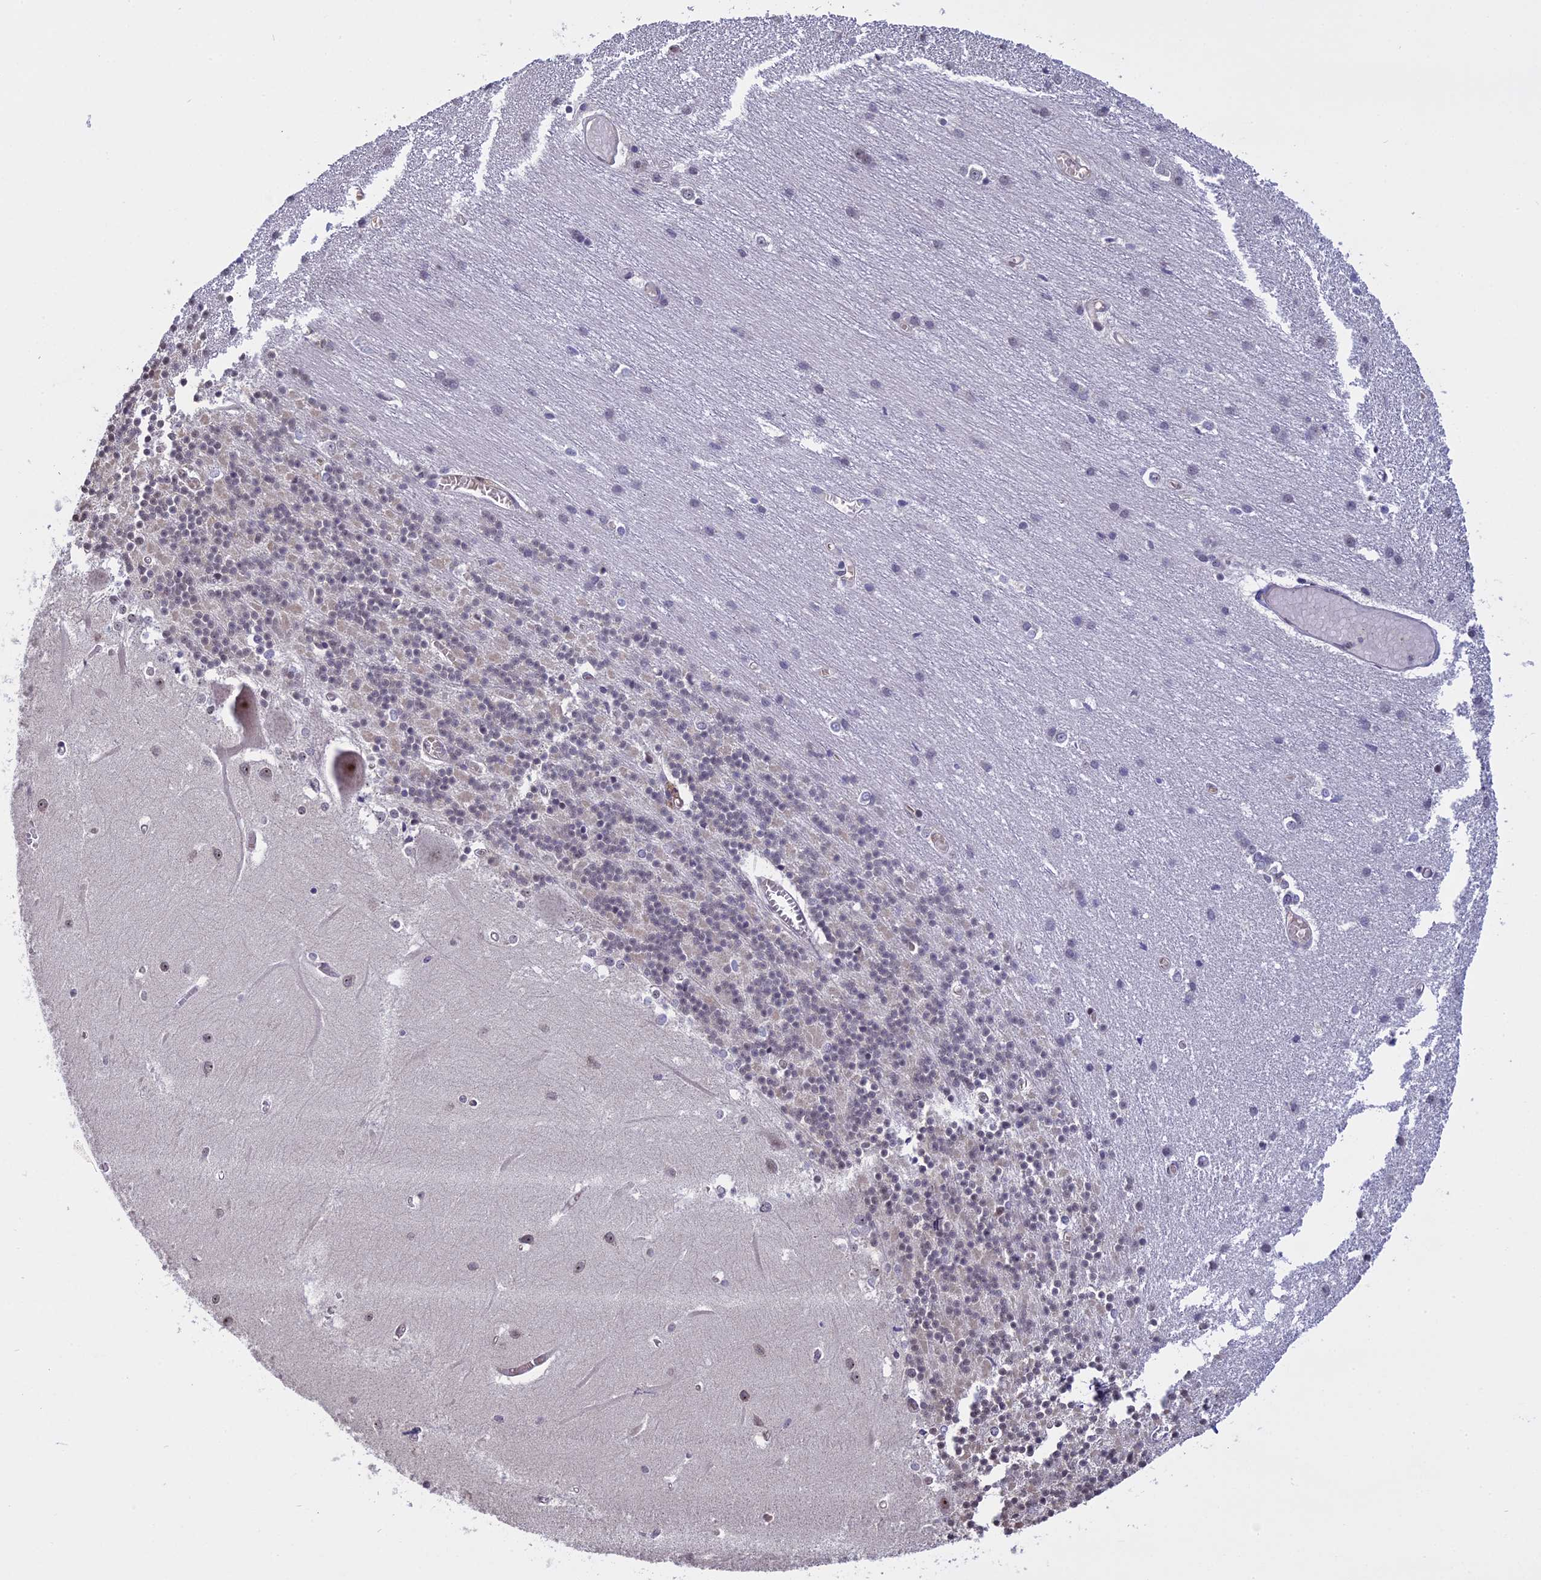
{"staining": {"intensity": "negative", "quantity": "none", "location": "none"}, "tissue": "cerebellum", "cell_type": "Cells in granular layer", "image_type": "normal", "snomed": [{"axis": "morphology", "description": "Normal tissue, NOS"}, {"axis": "topography", "description": "Cerebellum"}], "caption": "Immunohistochemical staining of benign cerebellum exhibits no significant staining in cells in granular layer.", "gene": "MGA", "patient": {"sex": "male", "age": 37}}